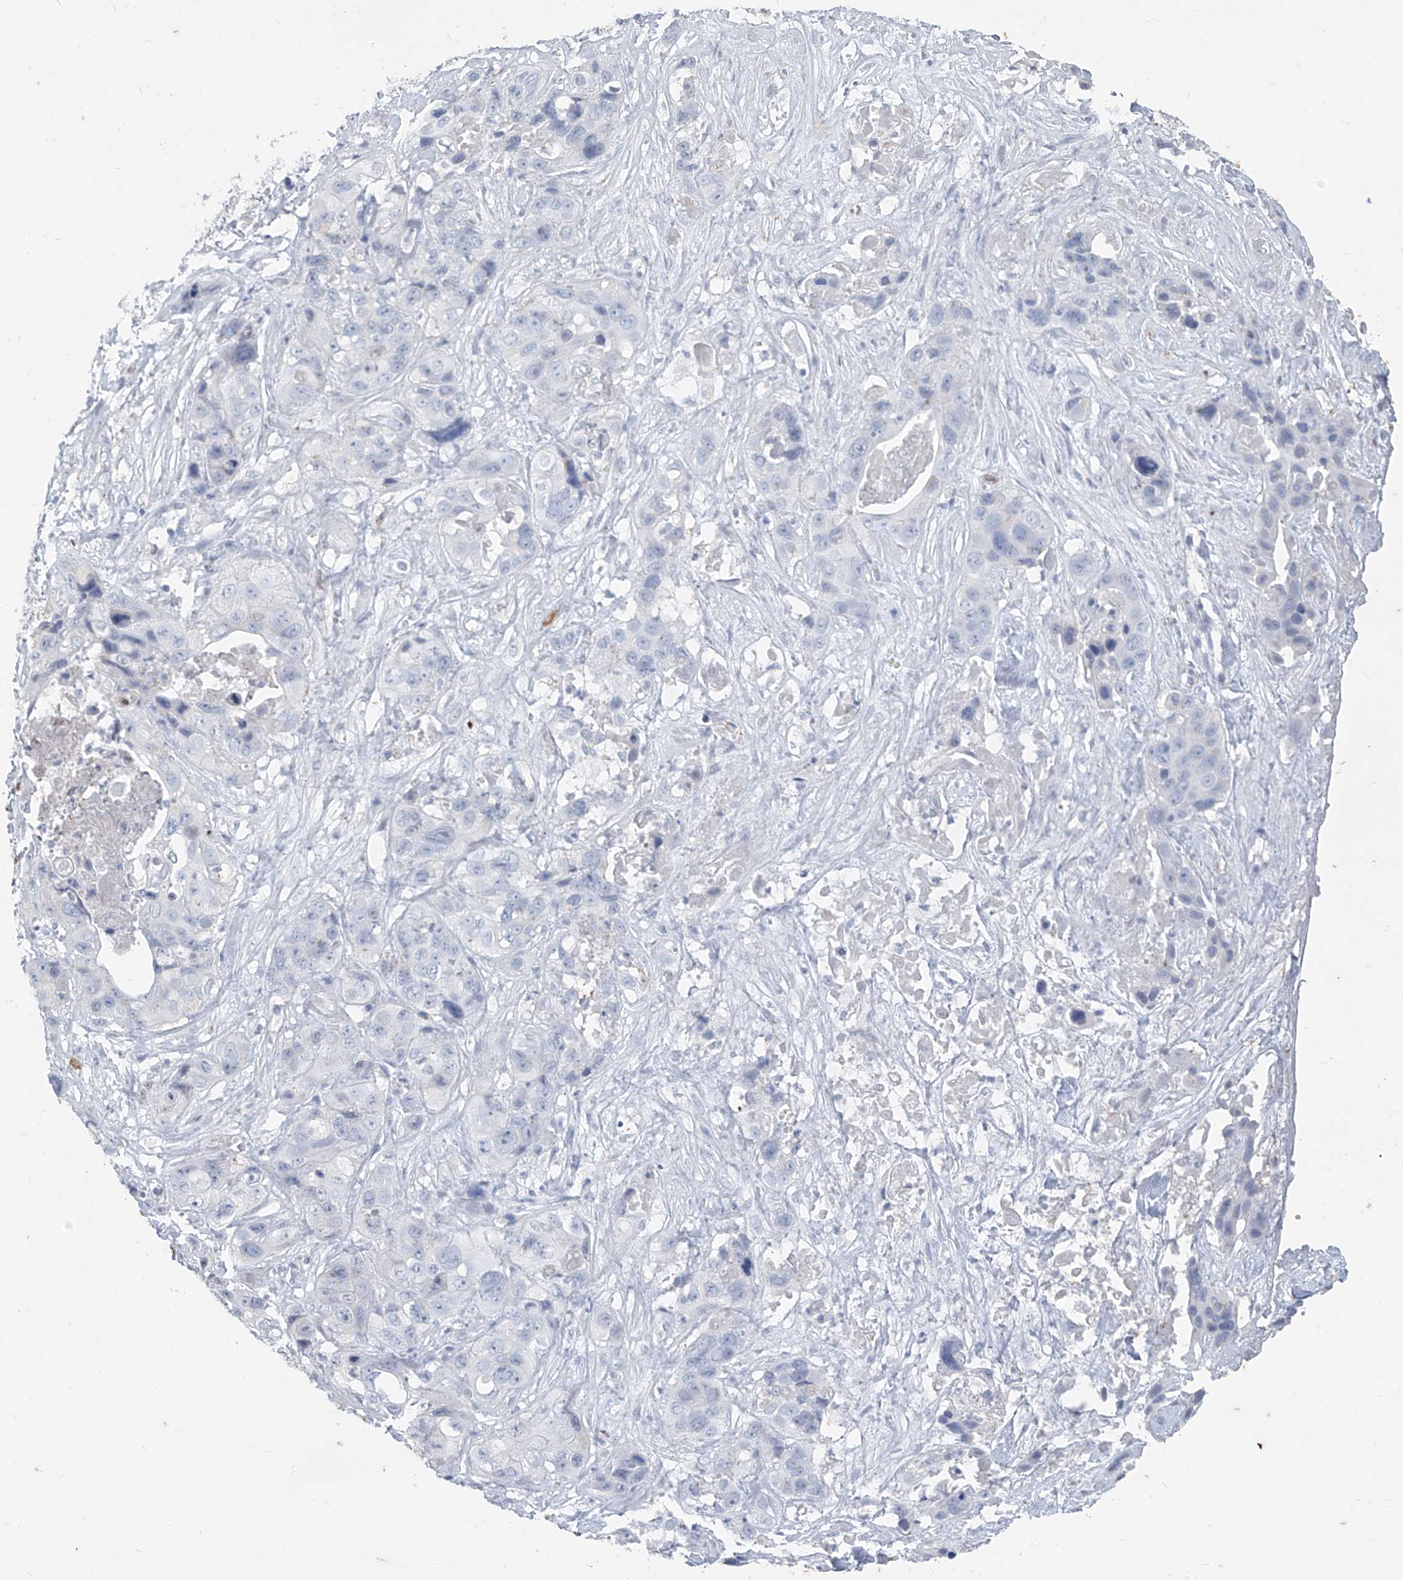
{"staining": {"intensity": "negative", "quantity": "none", "location": "none"}, "tissue": "liver cancer", "cell_type": "Tumor cells", "image_type": "cancer", "snomed": [{"axis": "morphology", "description": "Cholangiocarcinoma"}, {"axis": "topography", "description": "Liver"}], "caption": "DAB immunohistochemical staining of human liver cholangiocarcinoma shows no significant expression in tumor cells.", "gene": "CX3CR1", "patient": {"sex": "female", "age": 61}}